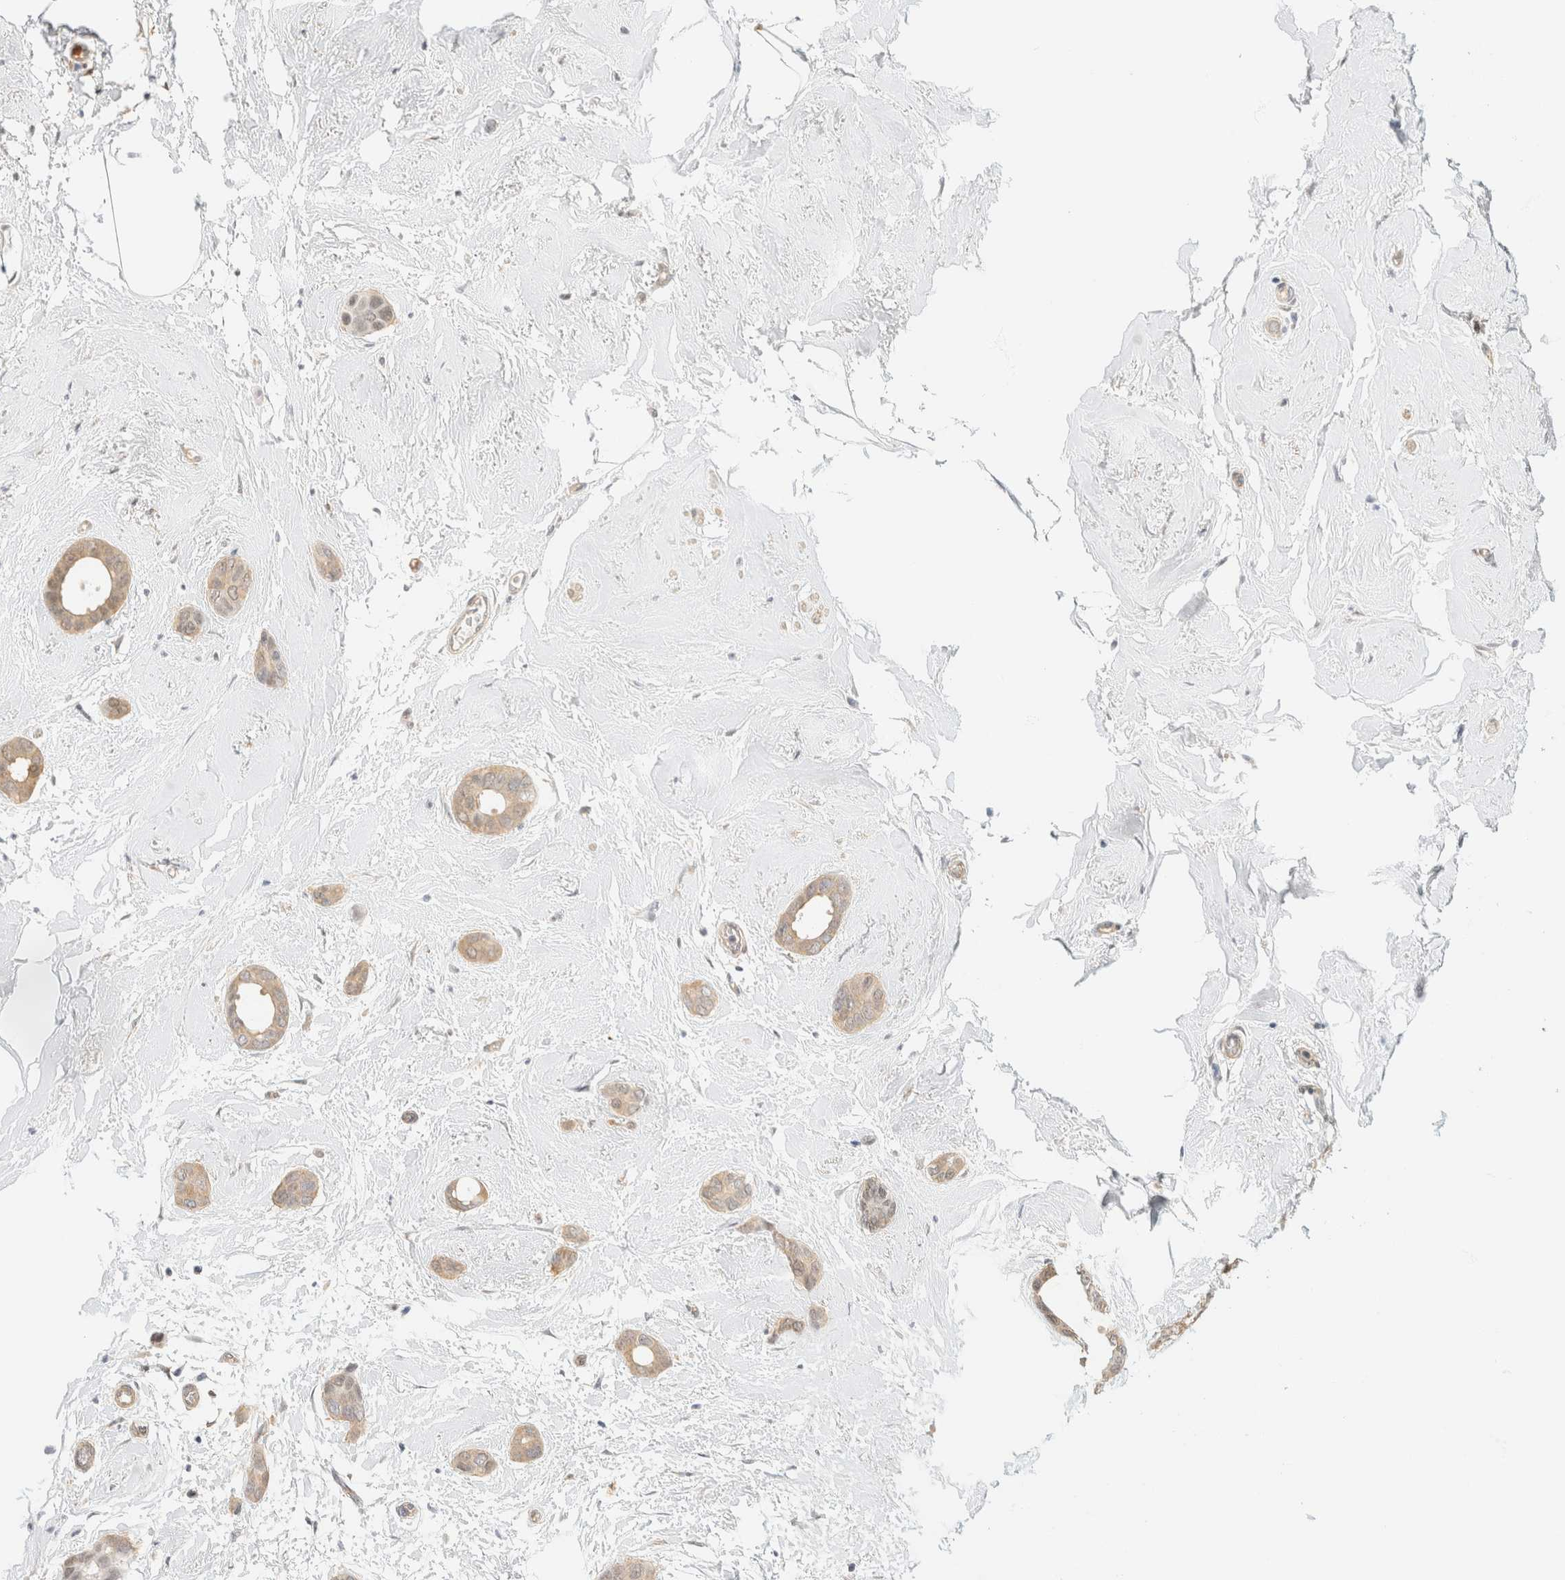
{"staining": {"intensity": "weak", "quantity": "25%-75%", "location": "cytoplasmic/membranous"}, "tissue": "breast cancer", "cell_type": "Tumor cells", "image_type": "cancer", "snomed": [{"axis": "morphology", "description": "Duct carcinoma"}, {"axis": "topography", "description": "Breast"}], "caption": "A low amount of weak cytoplasmic/membranous expression is identified in approximately 25%-75% of tumor cells in breast invasive ductal carcinoma tissue.", "gene": "GPI", "patient": {"sex": "female", "age": 55}}